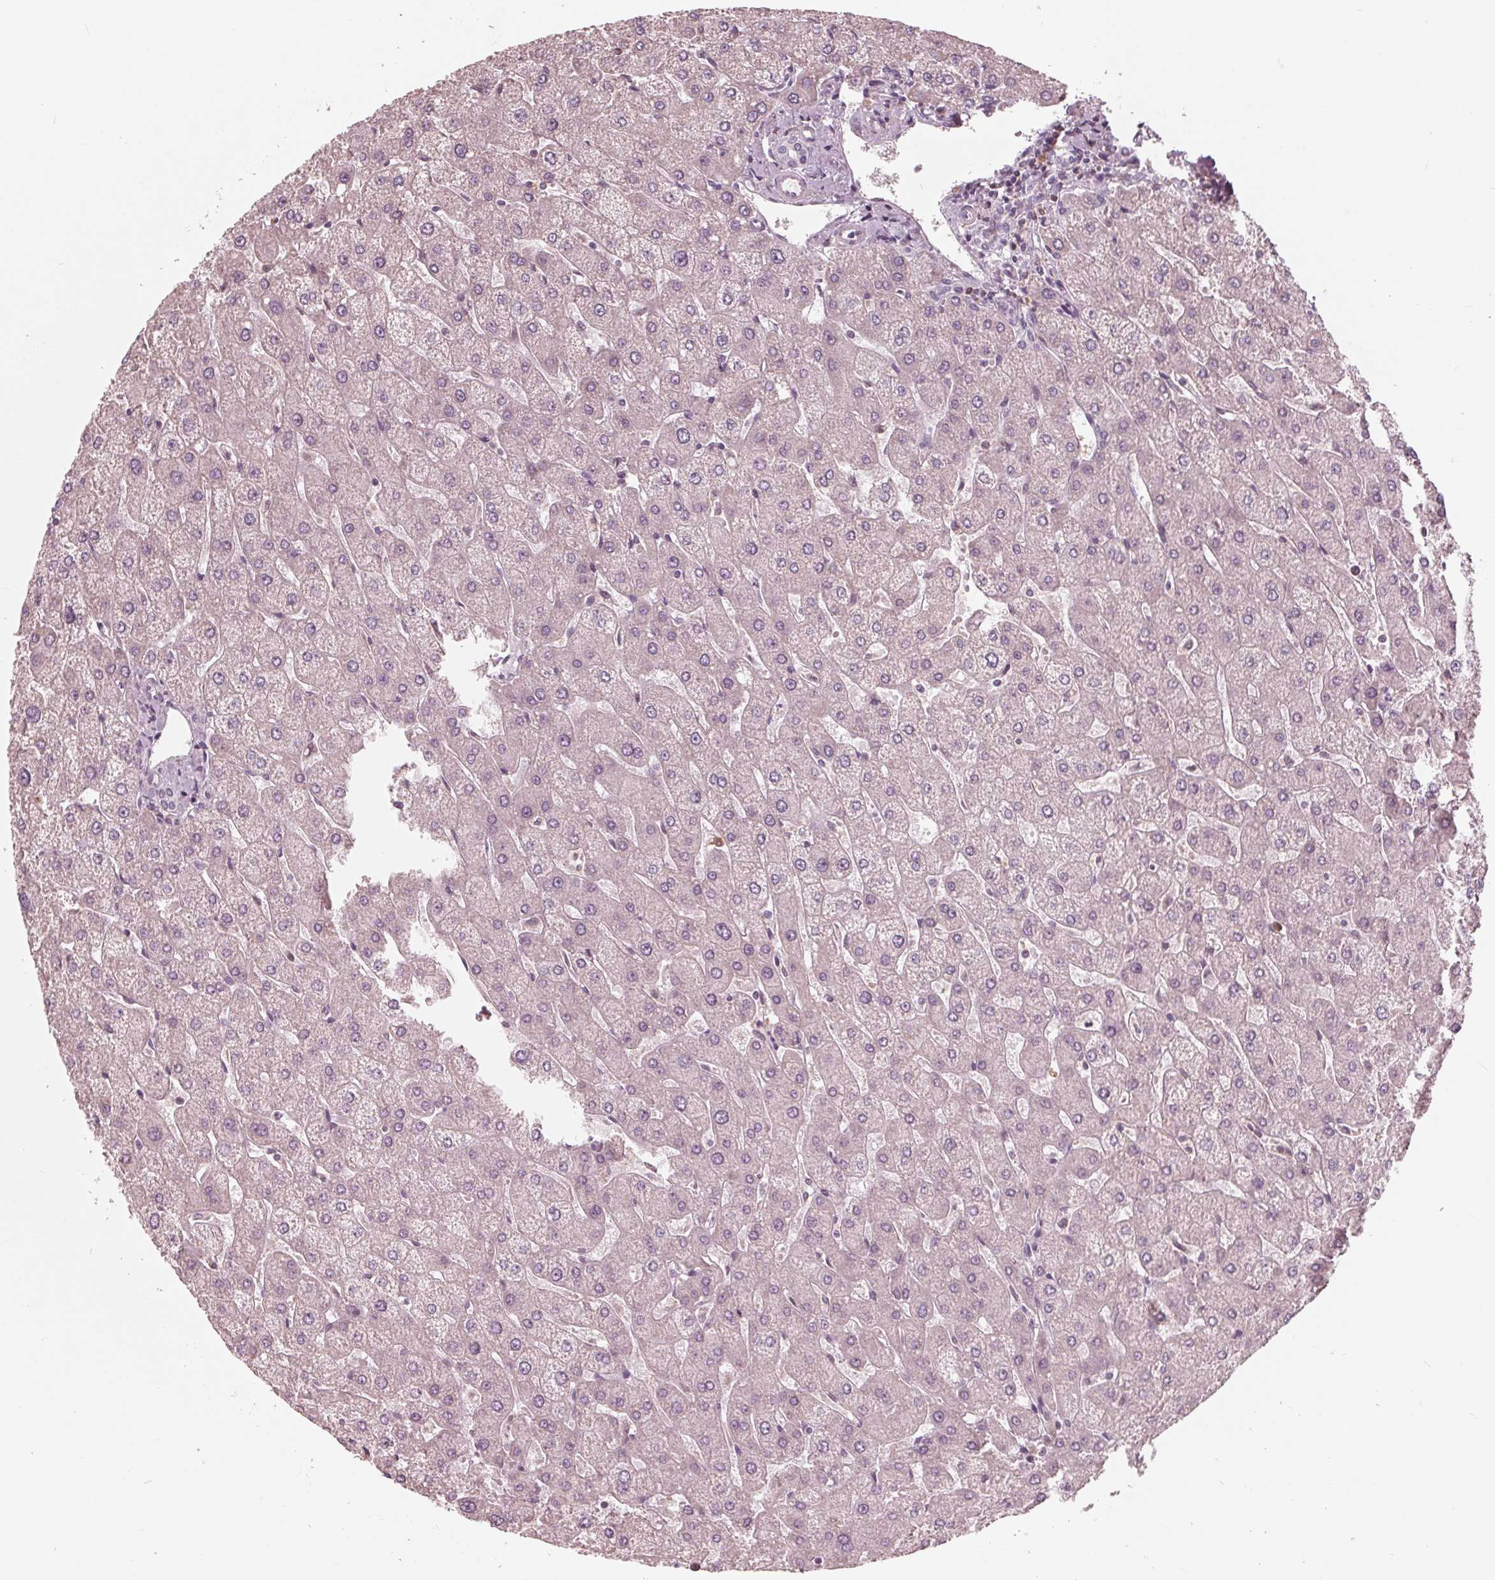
{"staining": {"intensity": "negative", "quantity": "none", "location": "none"}, "tissue": "liver", "cell_type": "Cholangiocytes", "image_type": "normal", "snomed": [{"axis": "morphology", "description": "Normal tissue, NOS"}, {"axis": "topography", "description": "Liver"}], "caption": "This is an immunohistochemistry (IHC) image of normal liver. There is no positivity in cholangiocytes.", "gene": "ING3", "patient": {"sex": "male", "age": 67}}